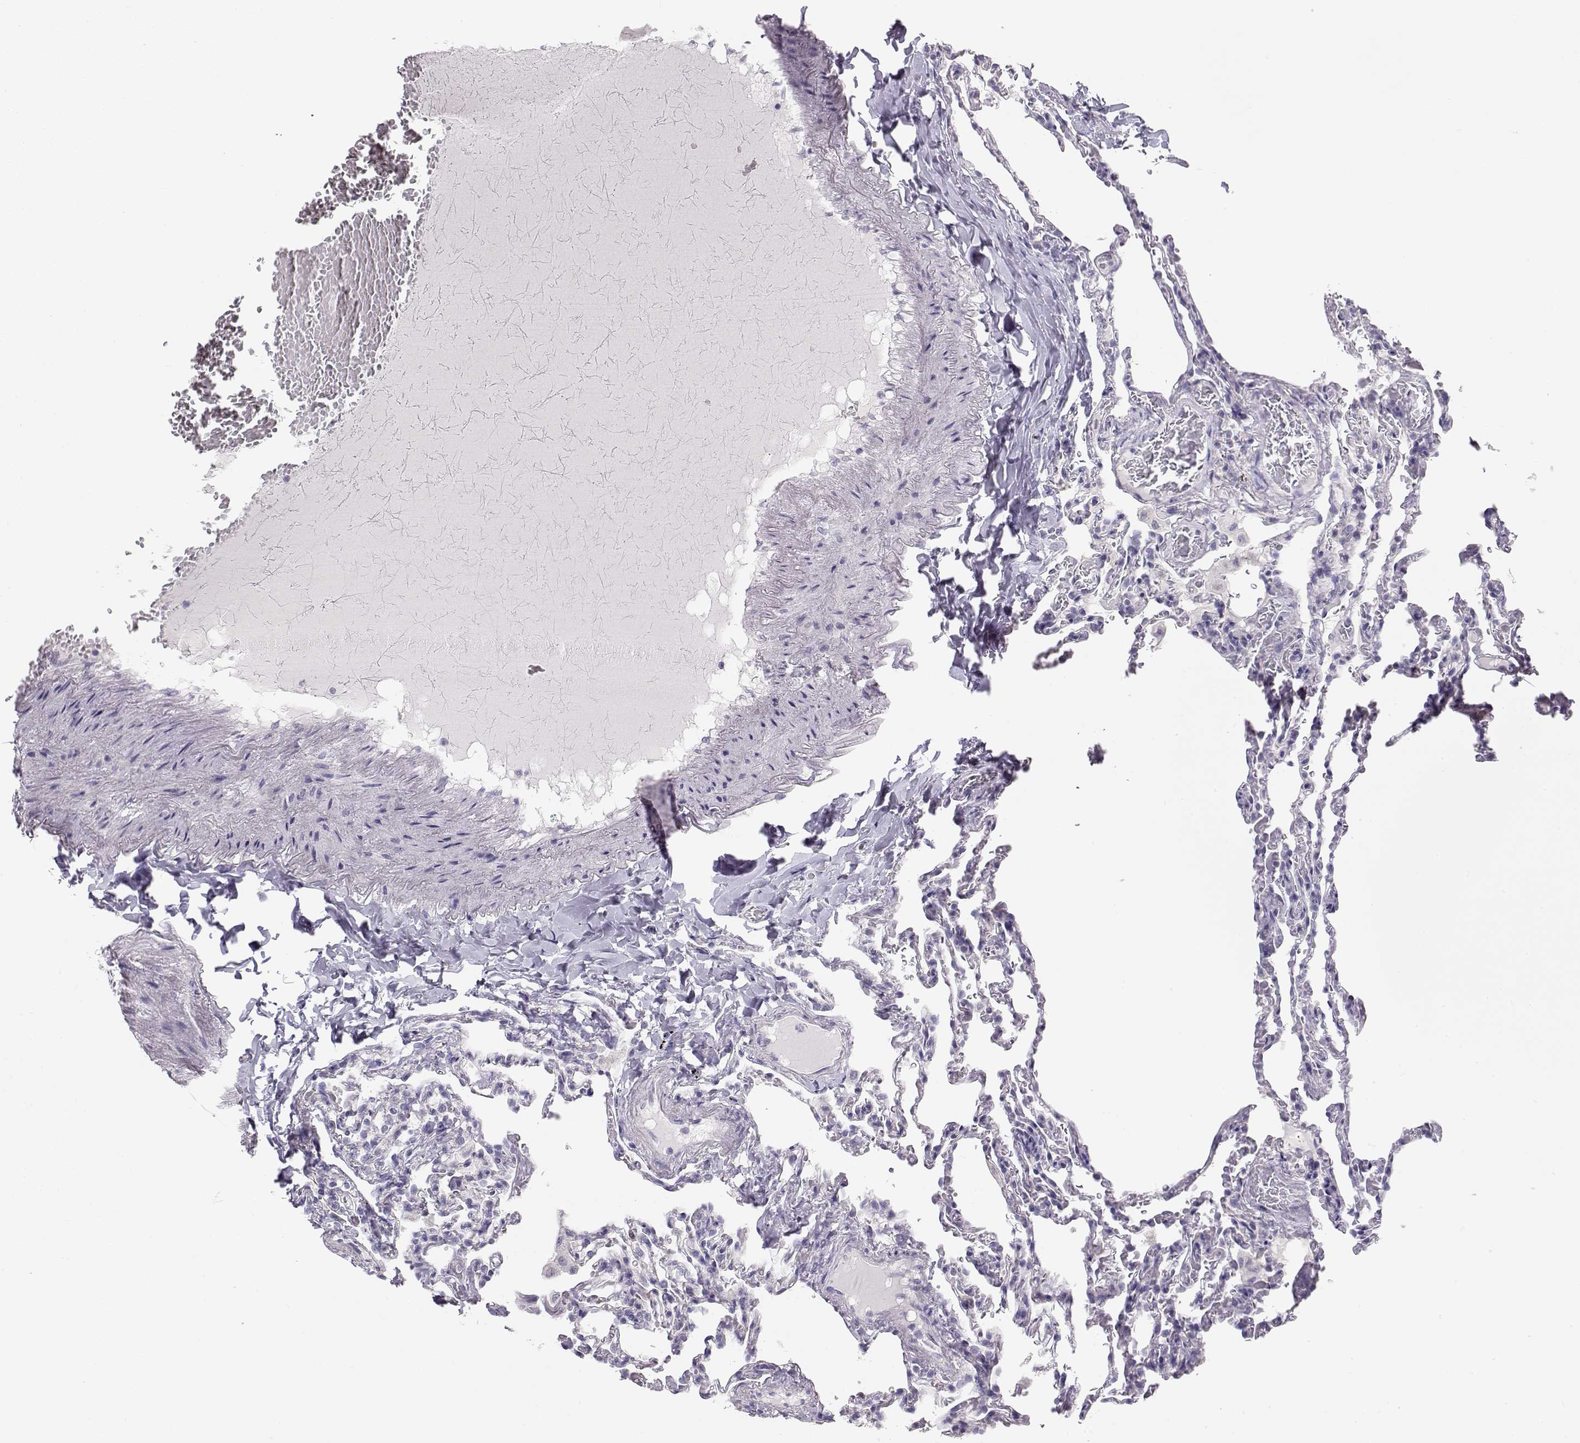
{"staining": {"intensity": "negative", "quantity": "none", "location": "none"}, "tissue": "lung", "cell_type": "Alveolar cells", "image_type": "normal", "snomed": [{"axis": "morphology", "description": "Normal tissue, NOS"}, {"axis": "topography", "description": "Lung"}], "caption": "Immunohistochemical staining of normal lung displays no significant staining in alveolar cells.", "gene": "NUTM1", "patient": {"sex": "female", "age": 43}}